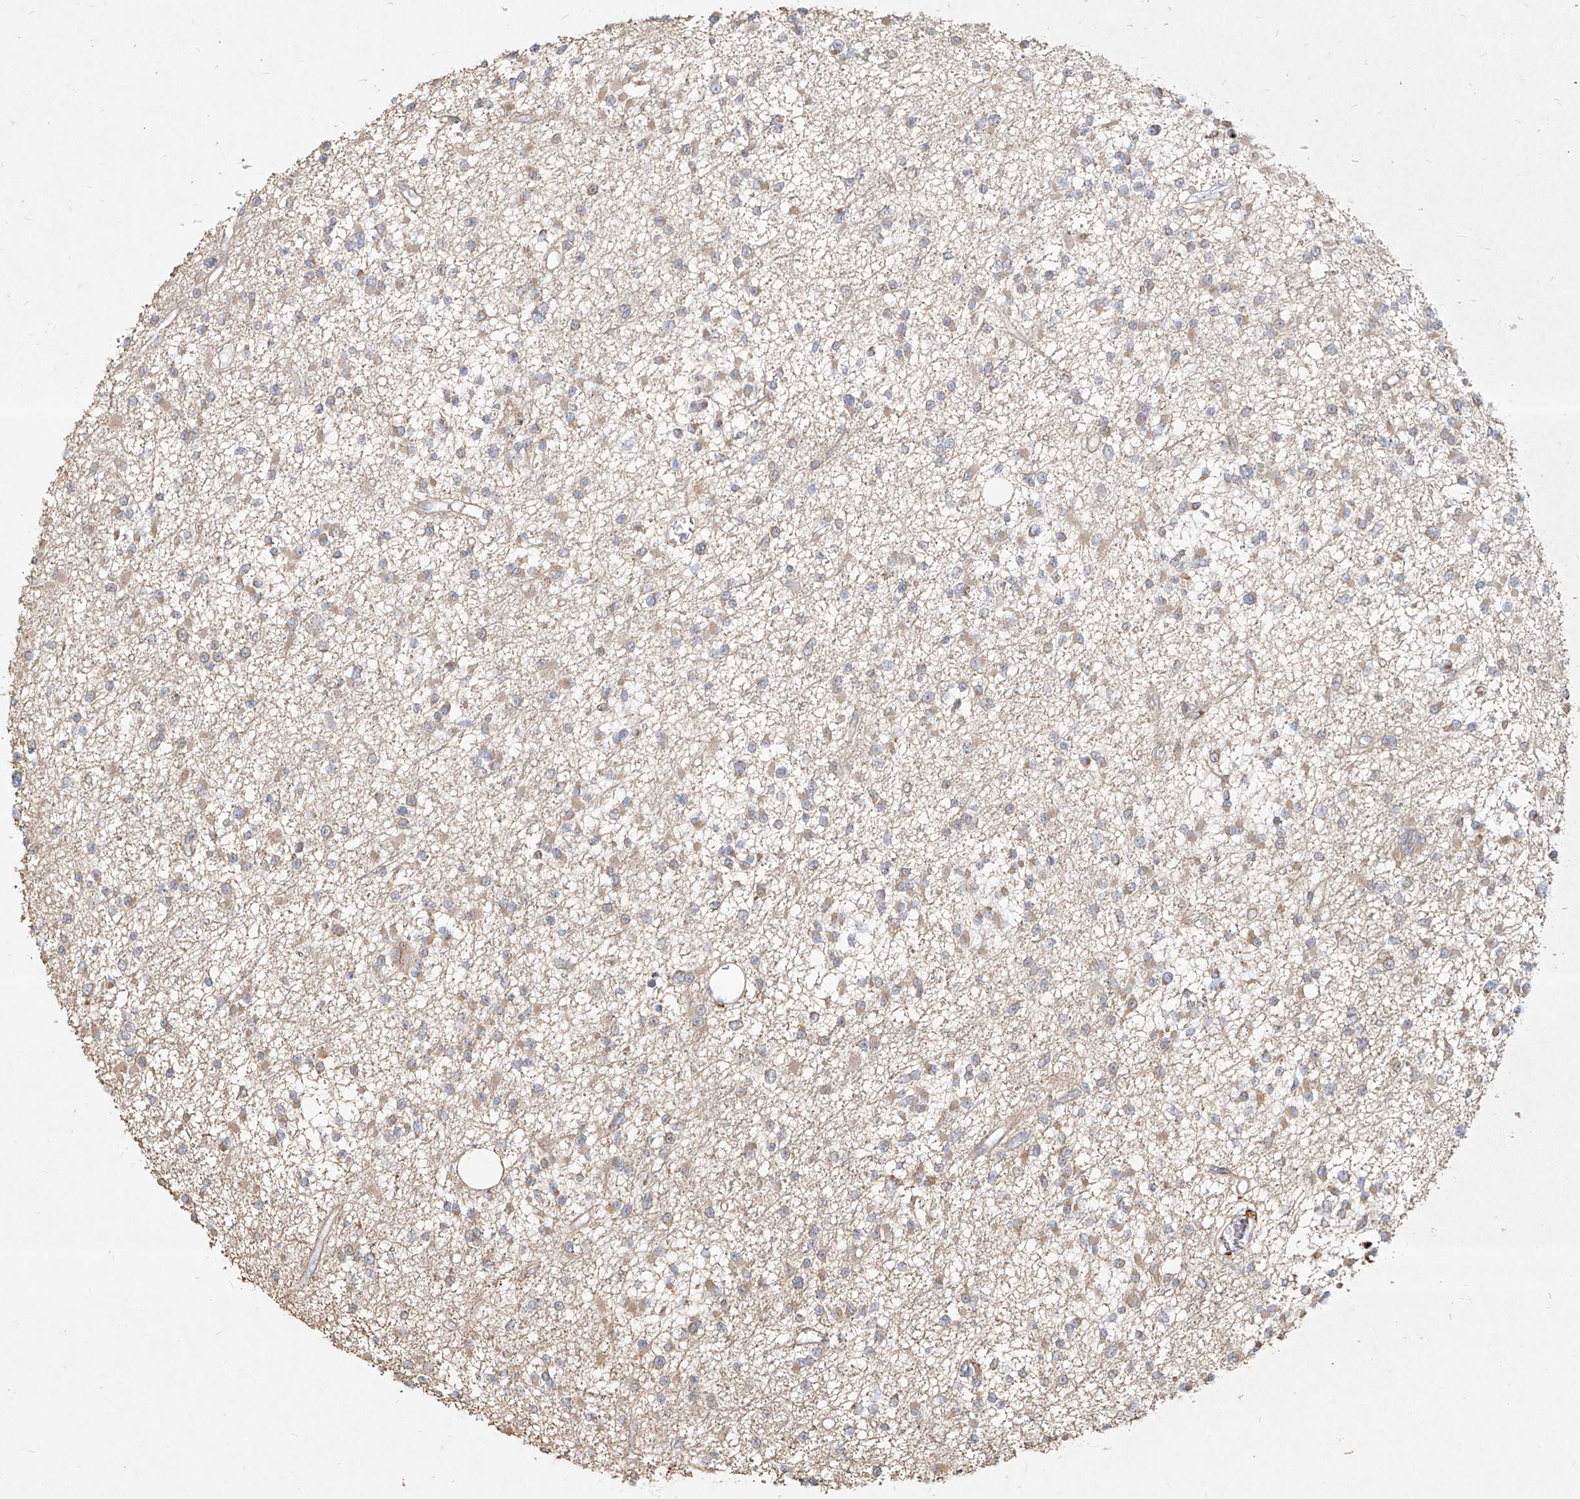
{"staining": {"intensity": "negative", "quantity": "none", "location": "none"}, "tissue": "glioma", "cell_type": "Tumor cells", "image_type": "cancer", "snomed": [{"axis": "morphology", "description": "Glioma, malignant, Low grade"}, {"axis": "topography", "description": "Brain"}], "caption": "This is an IHC micrograph of malignant low-grade glioma. There is no positivity in tumor cells.", "gene": "CD209", "patient": {"sex": "female", "age": 22}}